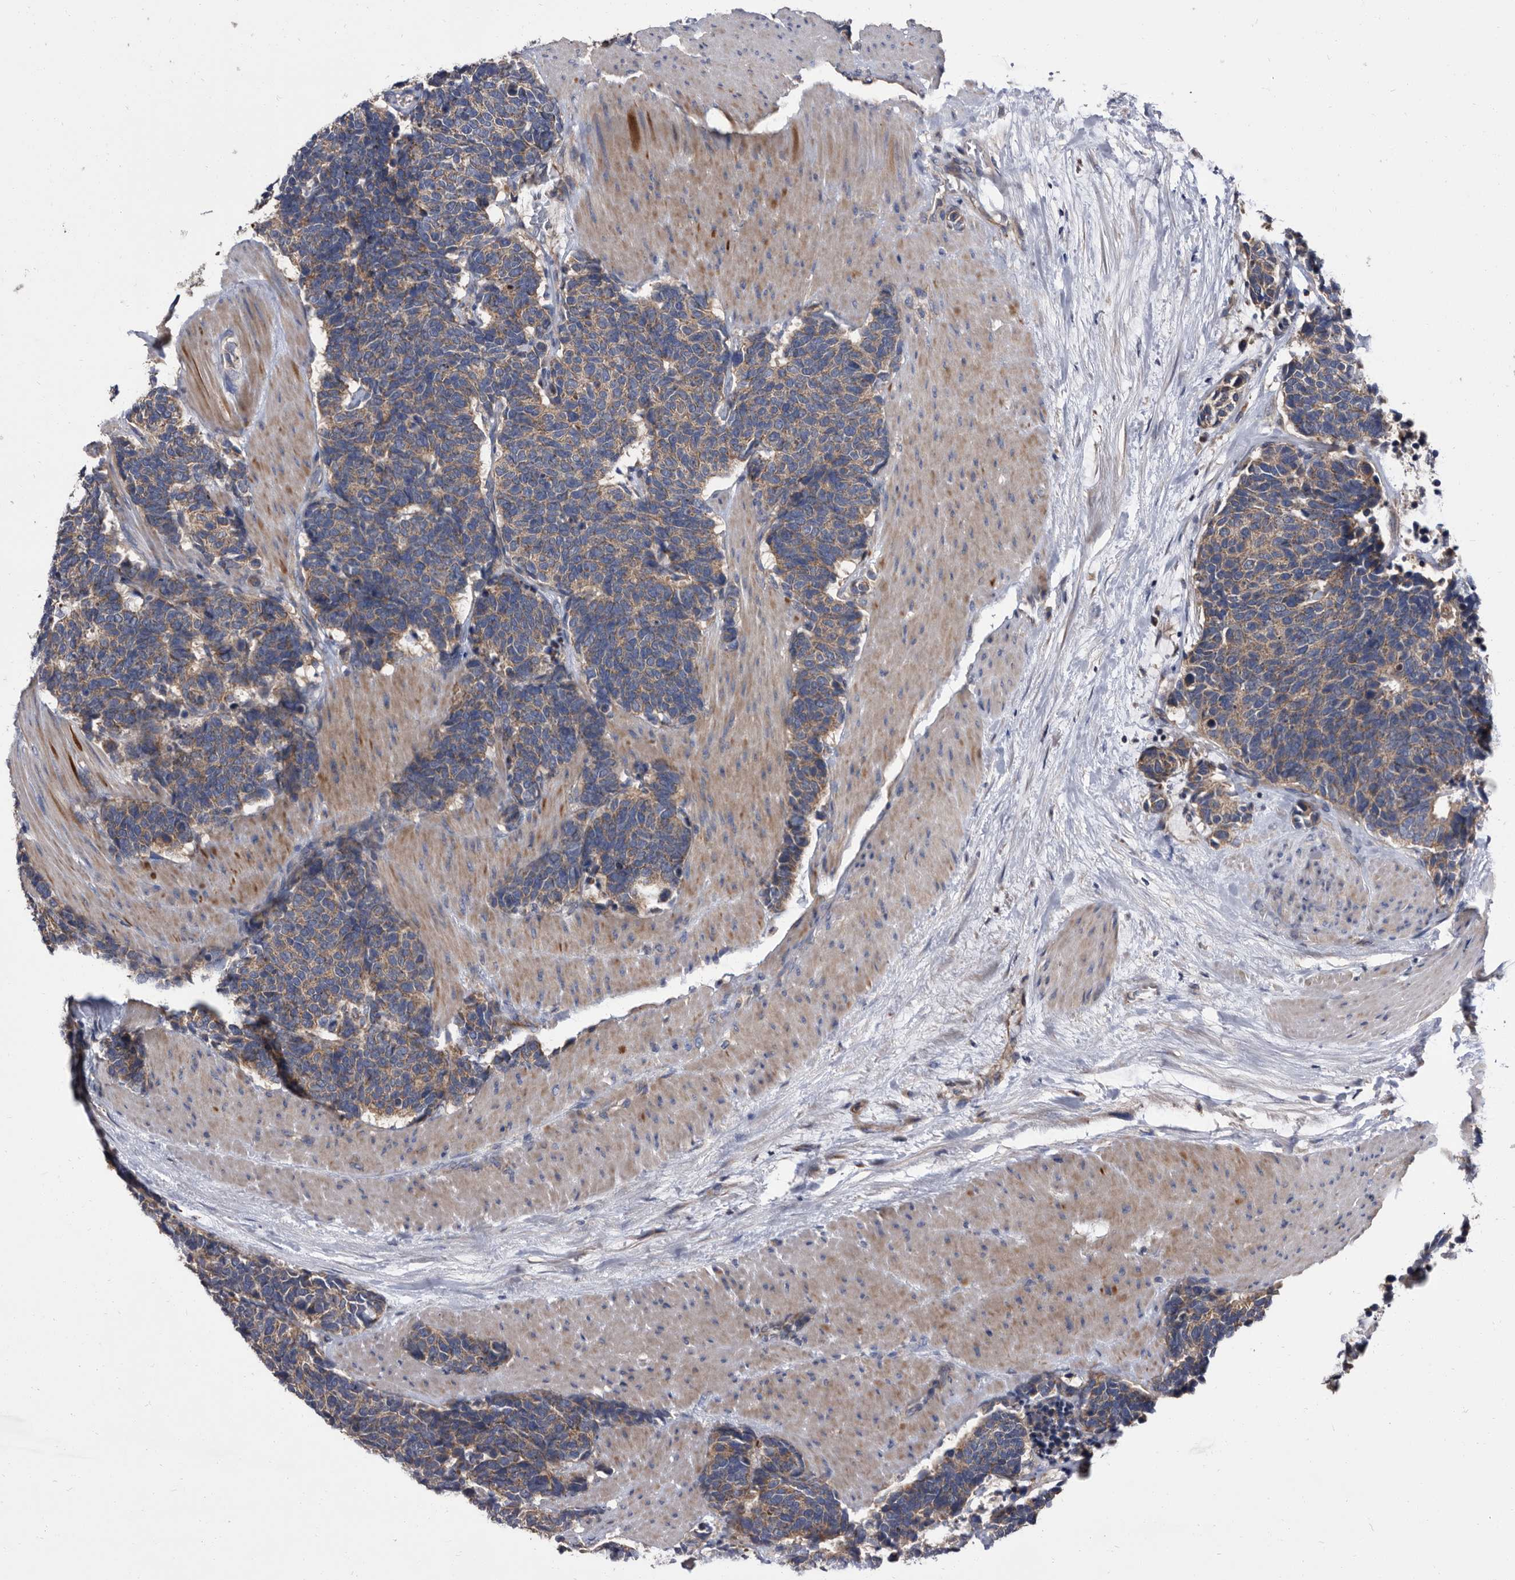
{"staining": {"intensity": "weak", "quantity": ">75%", "location": "cytoplasmic/membranous"}, "tissue": "carcinoid", "cell_type": "Tumor cells", "image_type": "cancer", "snomed": [{"axis": "morphology", "description": "Carcinoma, NOS"}, {"axis": "morphology", "description": "Carcinoid, malignant, NOS"}, {"axis": "topography", "description": "Urinary bladder"}], "caption": "Immunohistochemical staining of malignant carcinoid reveals weak cytoplasmic/membranous protein expression in about >75% of tumor cells. The staining is performed using DAB (3,3'-diaminobenzidine) brown chromogen to label protein expression. The nuclei are counter-stained blue using hematoxylin.", "gene": "DTNBP1", "patient": {"sex": "male", "age": 57}}